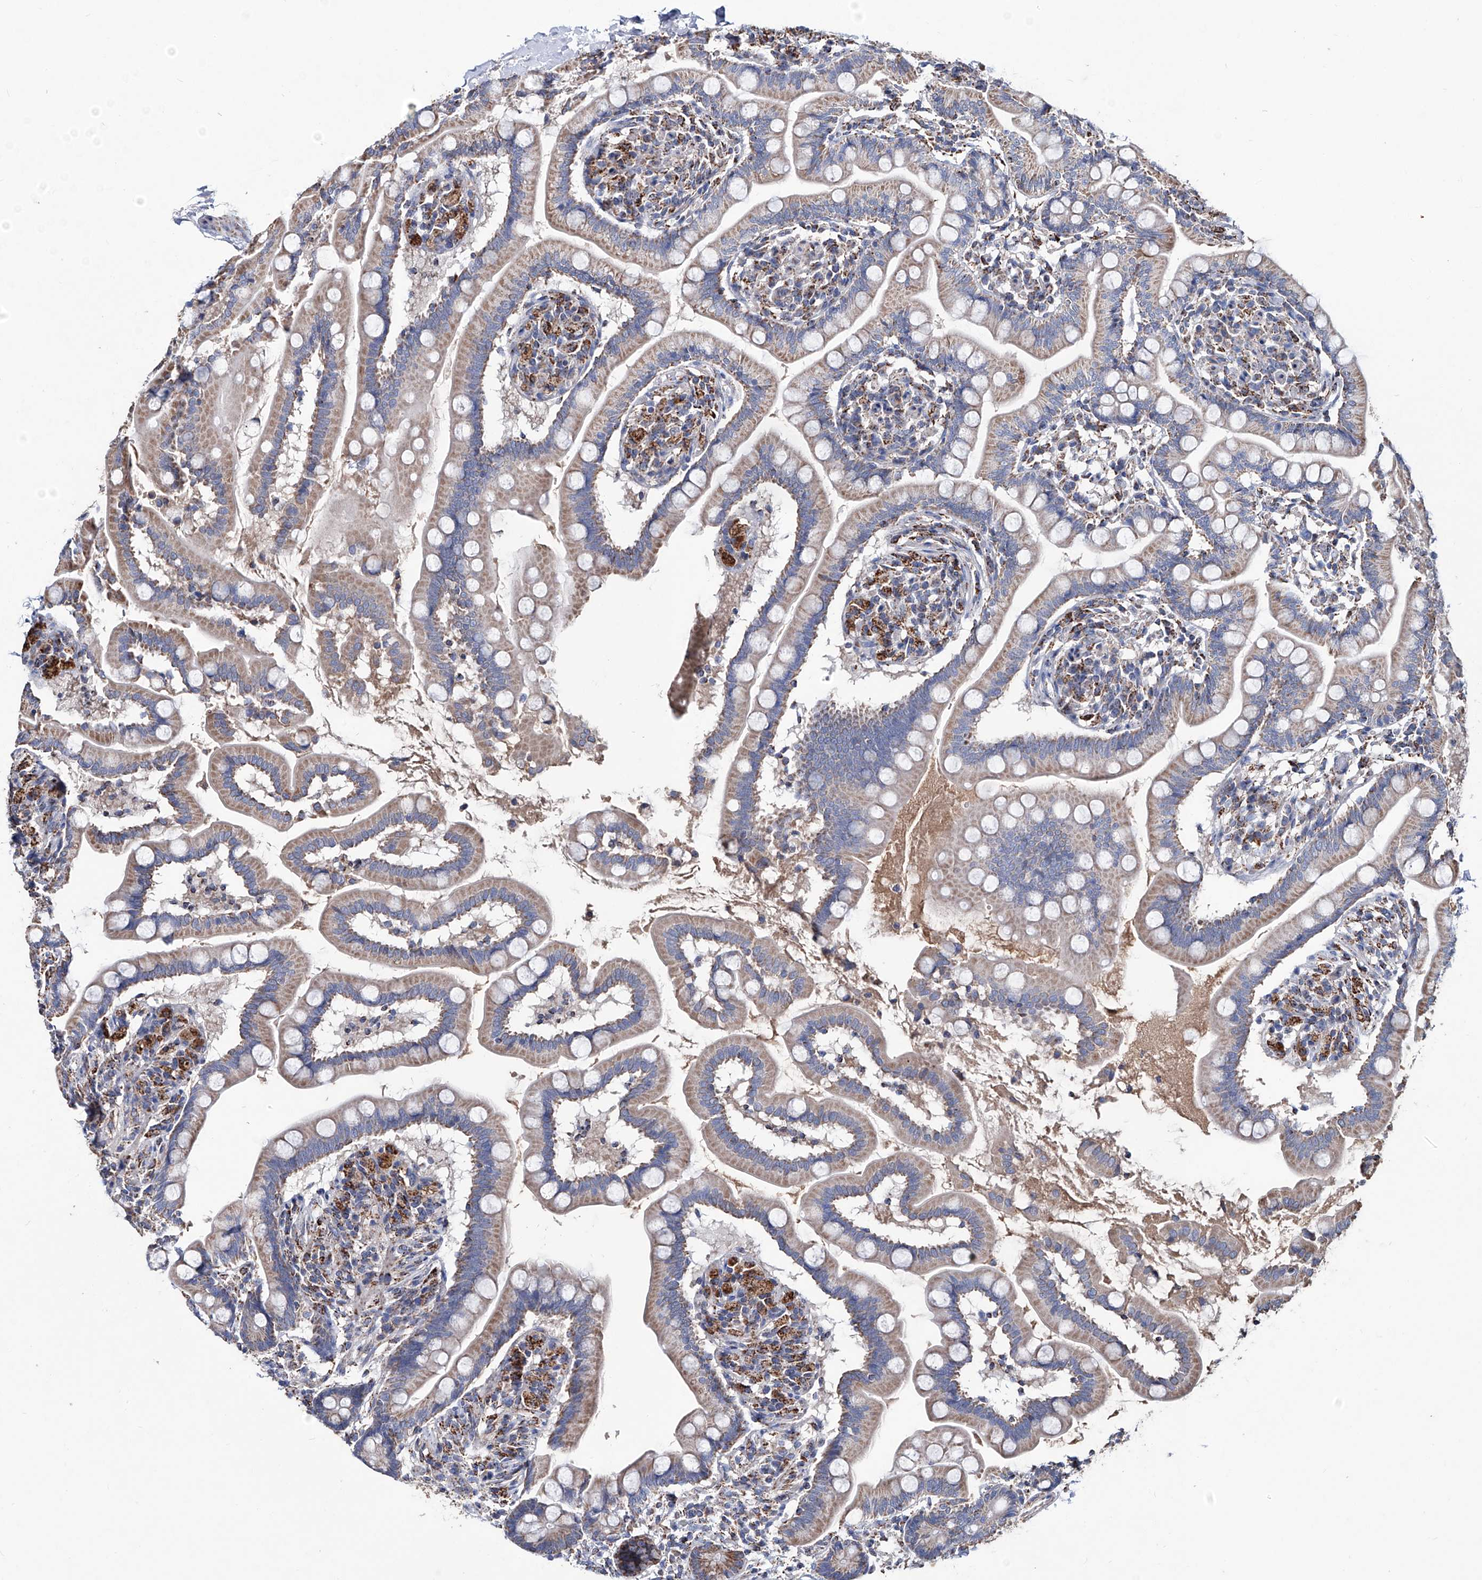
{"staining": {"intensity": "weak", "quantity": "25%-75%", "location": "cytoplasmic/membranous"}, "tissue": "small intestine", "cell_type": "Glandular cells", "image_type": "normal", "snomed": [{"axis": "morphology", "description": "Normal tissue, NOS"}, {"axis": "topography", "description": "Small intestine"}], "caption": "DAB immunohistochemical staining of normal human small intestine reveals weak cytoplasmic/membranous protein expression in about 25%-75% of glandular cells. The staining was performed using DAB (3,3'-diaminobenzidine), with brown indicating positive protein expression. Nuclei are stained blue with hematoxylin.", "gene": "NHS", "patient": {"sex": "female", "age": 64}}